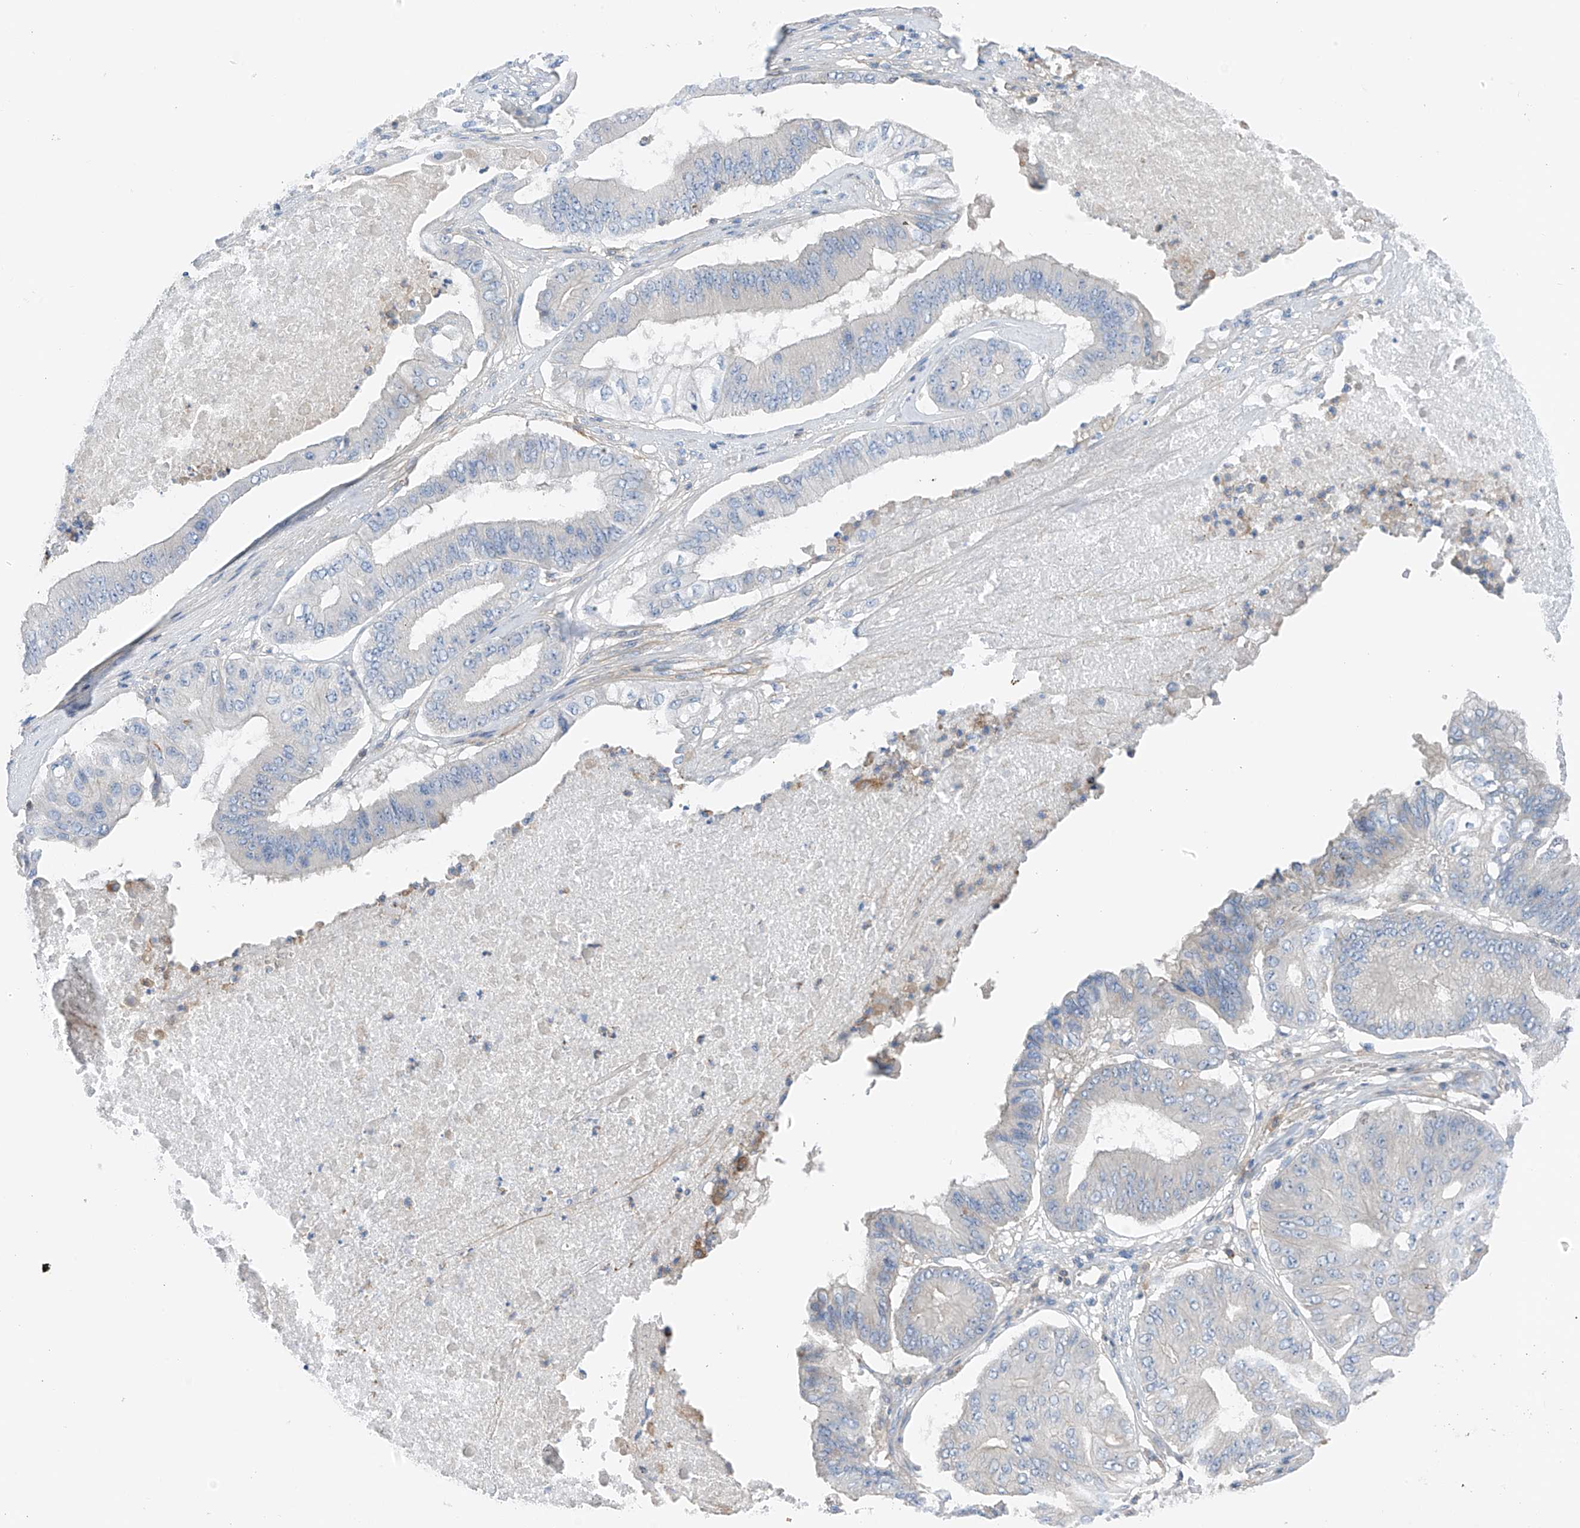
{"staining": {"intensity": "weak", "quantity": "<25%", "location": "cytoplasmic/membranous"}, "tissue": "pancreatic cancer", "cell_type": "Tumor cells", "image_type": "cancer", "snomed": [{"axis": "morphology", "description": "Adenocarcinoma, NOS"}, {"axis": "topography", "description": "Pancreas"}], "caption": "Immunohistochemical staining of adenocarcinoma (pancreatic) shows no significant expression in tumor cells.", "gene": "NALCN", "patient": {"sex": "female", "age": 77}}